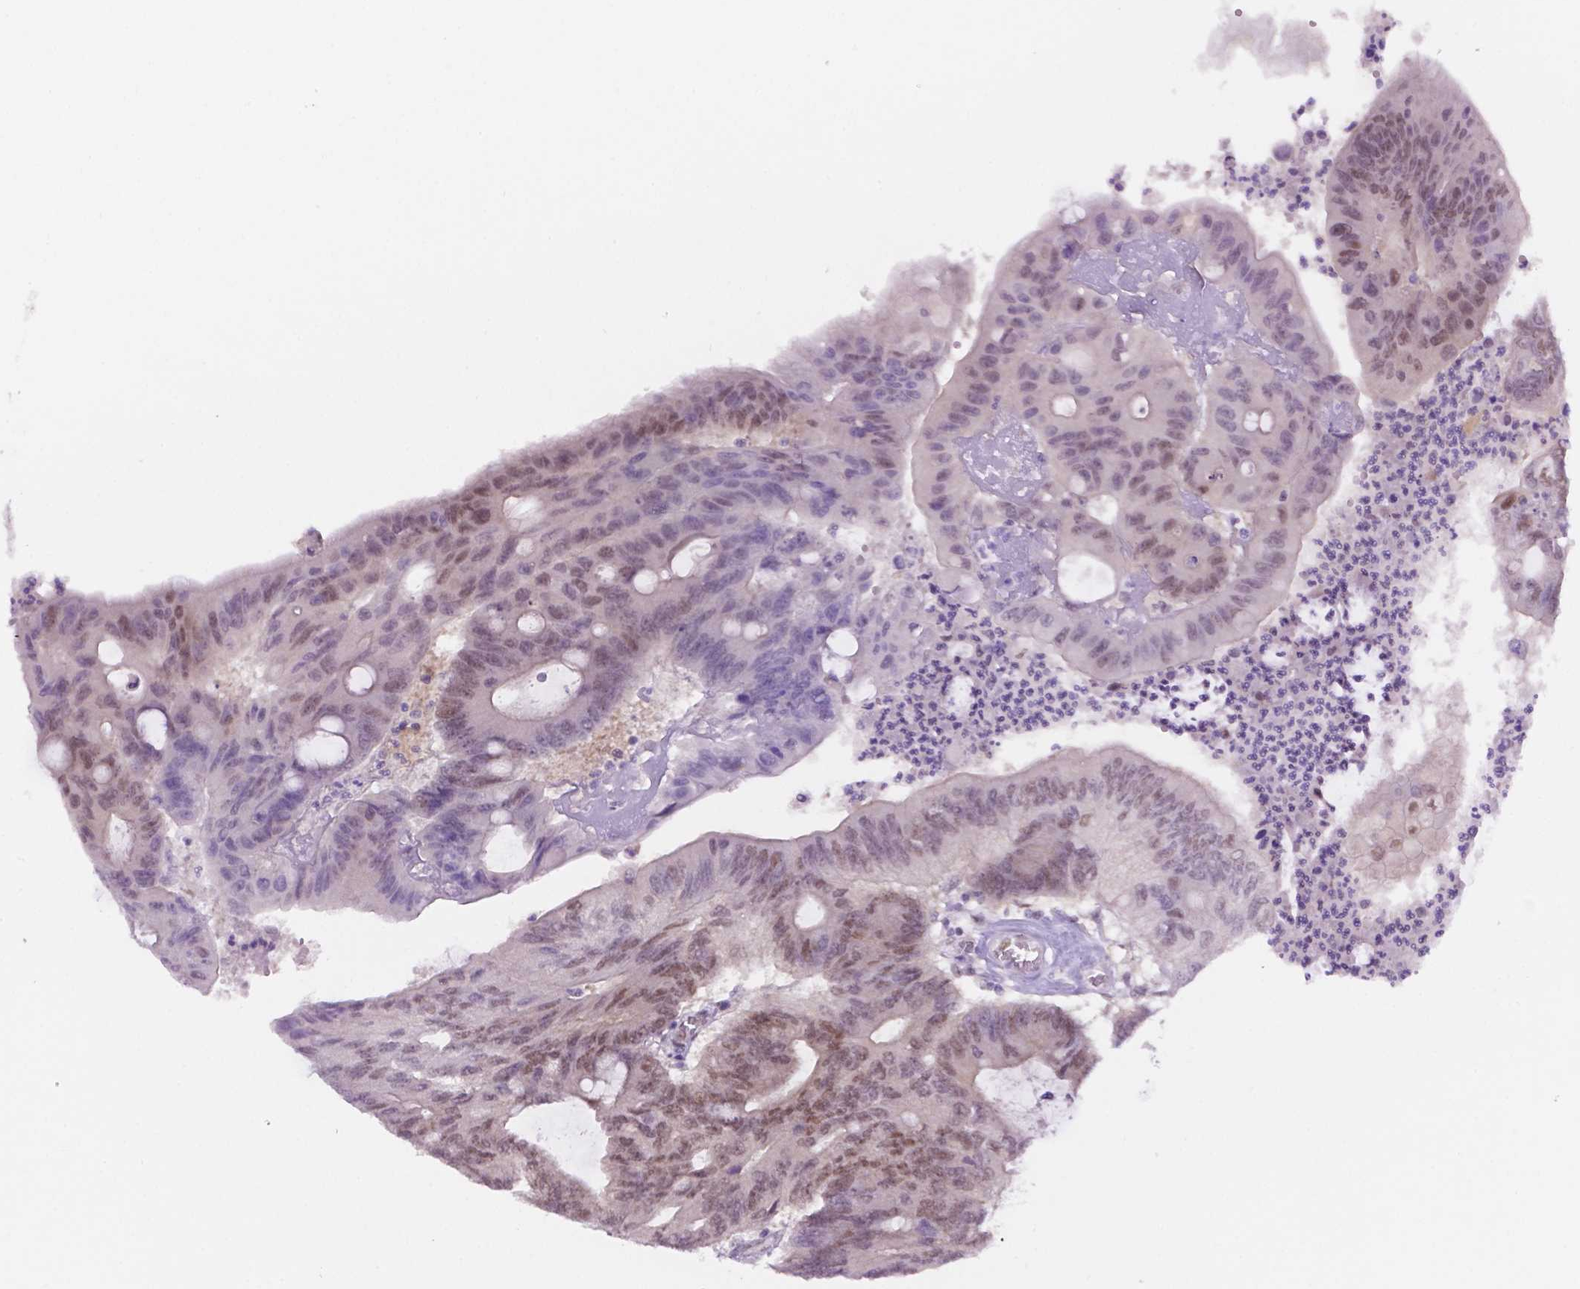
{"staining": {"intensity": "moderate", "quantity": "25%-75%", "location": "nuclear"}, "tissue": "colorectal cancer", "cell_type": "Tumor cells", "image_type": "cancer", "snomed": [{"axis": "morphology", "description": "Adenocarcinoma, NOS"}, {"axis": "topography", "description": "Colon"}], "caption": "This is a histology image of IHC staining of adenocarcinoma (colorectal), which shows moderate positivity in the nuclear of tumor cells.", "gene": "ERF", "patient": {"sex": "male", "age": 65}}